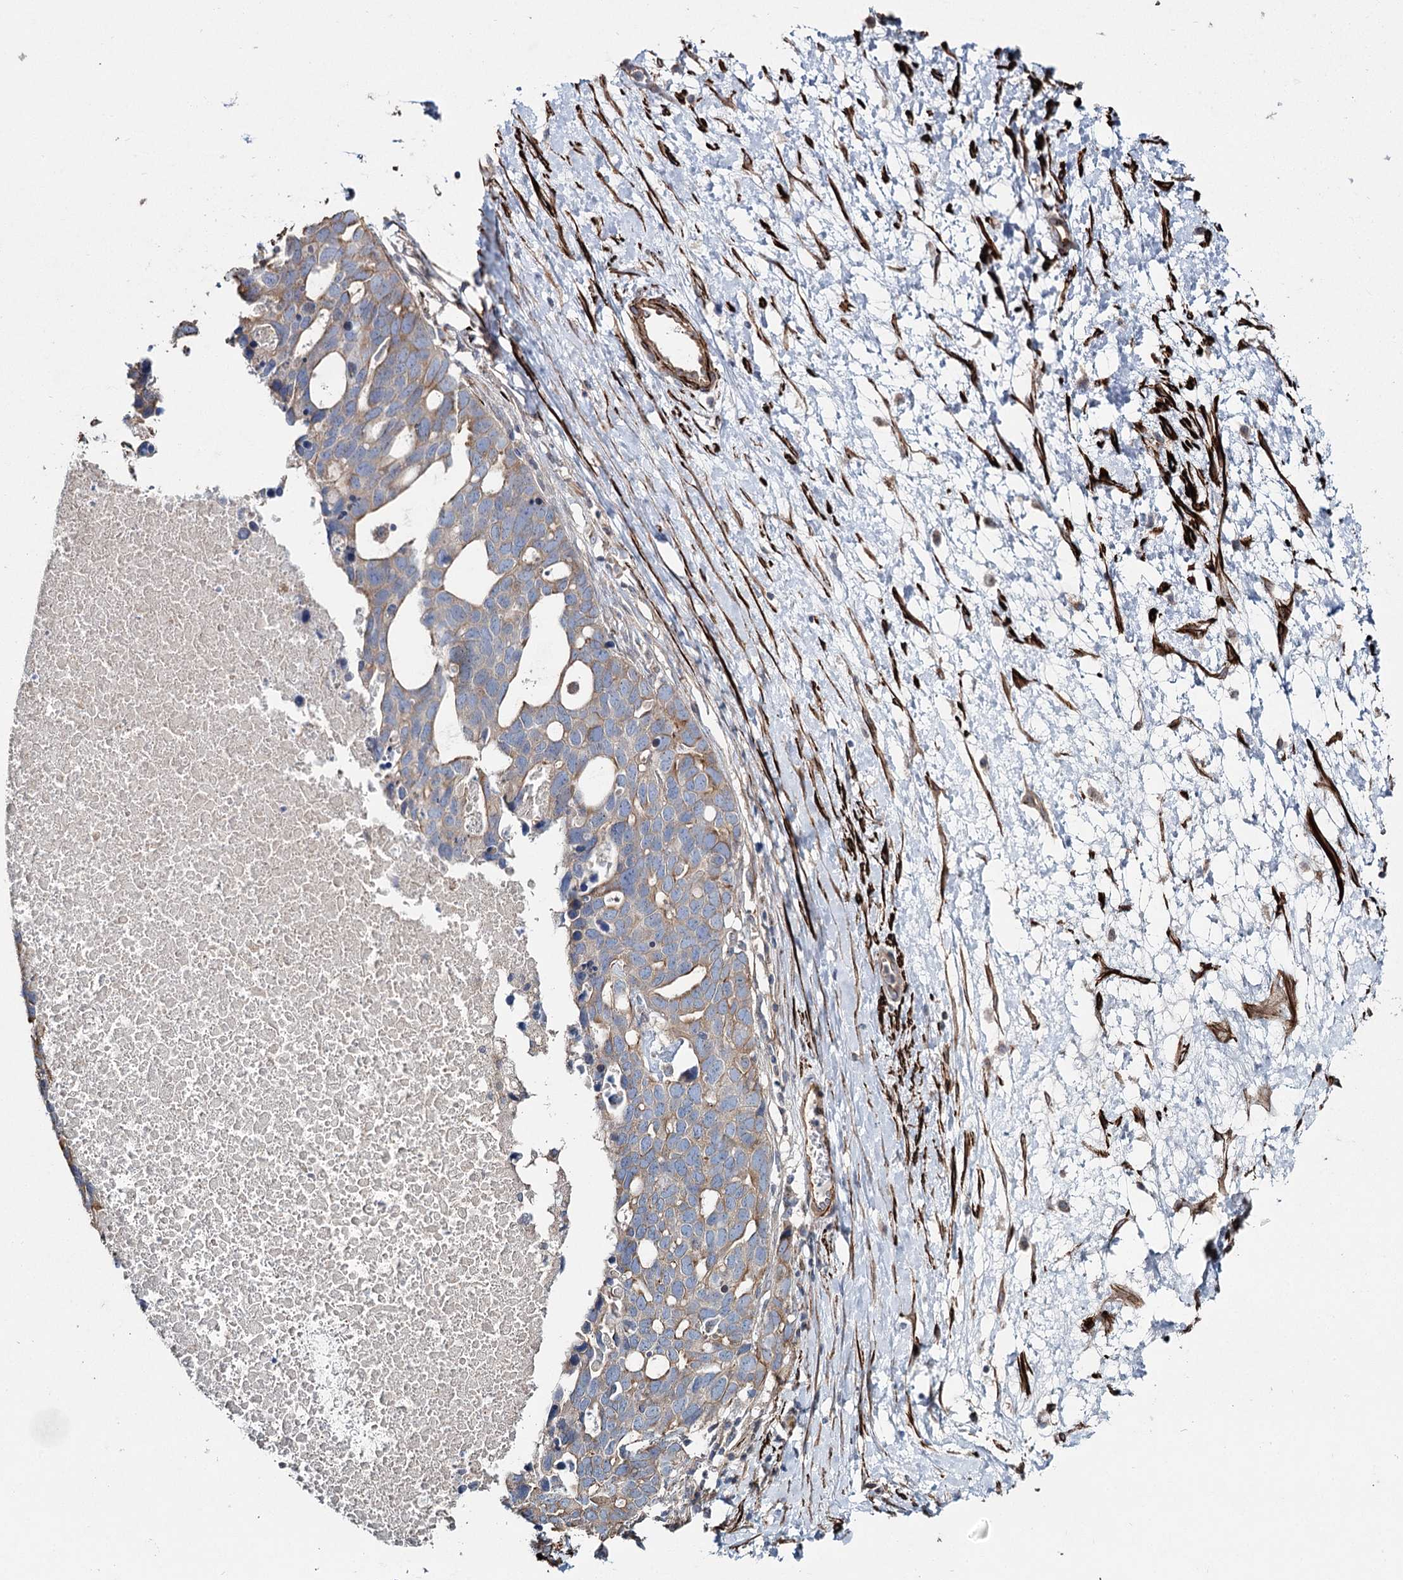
{"staining": {"intensity": "weak", "quantity": ">75%", "location": "cytoplasmic/membranous"}, "tissue": "ovarian cancer", "cell_type": "Tumor cells", "image_type": "cancer", "snomed": [{"axis": "morphology", "description": "Cystadenocarcinoma, serous, NOS"}, {"axis": "topography", "description": "Ovary"}], "caption": "Ovarian serous cystadenocarcinoma stained for a protein shows weak cytoplasmic/membranous positivity in tumor cells.", "gene": "SUMF1", "patient": {"sex": "female", "age": 54}}